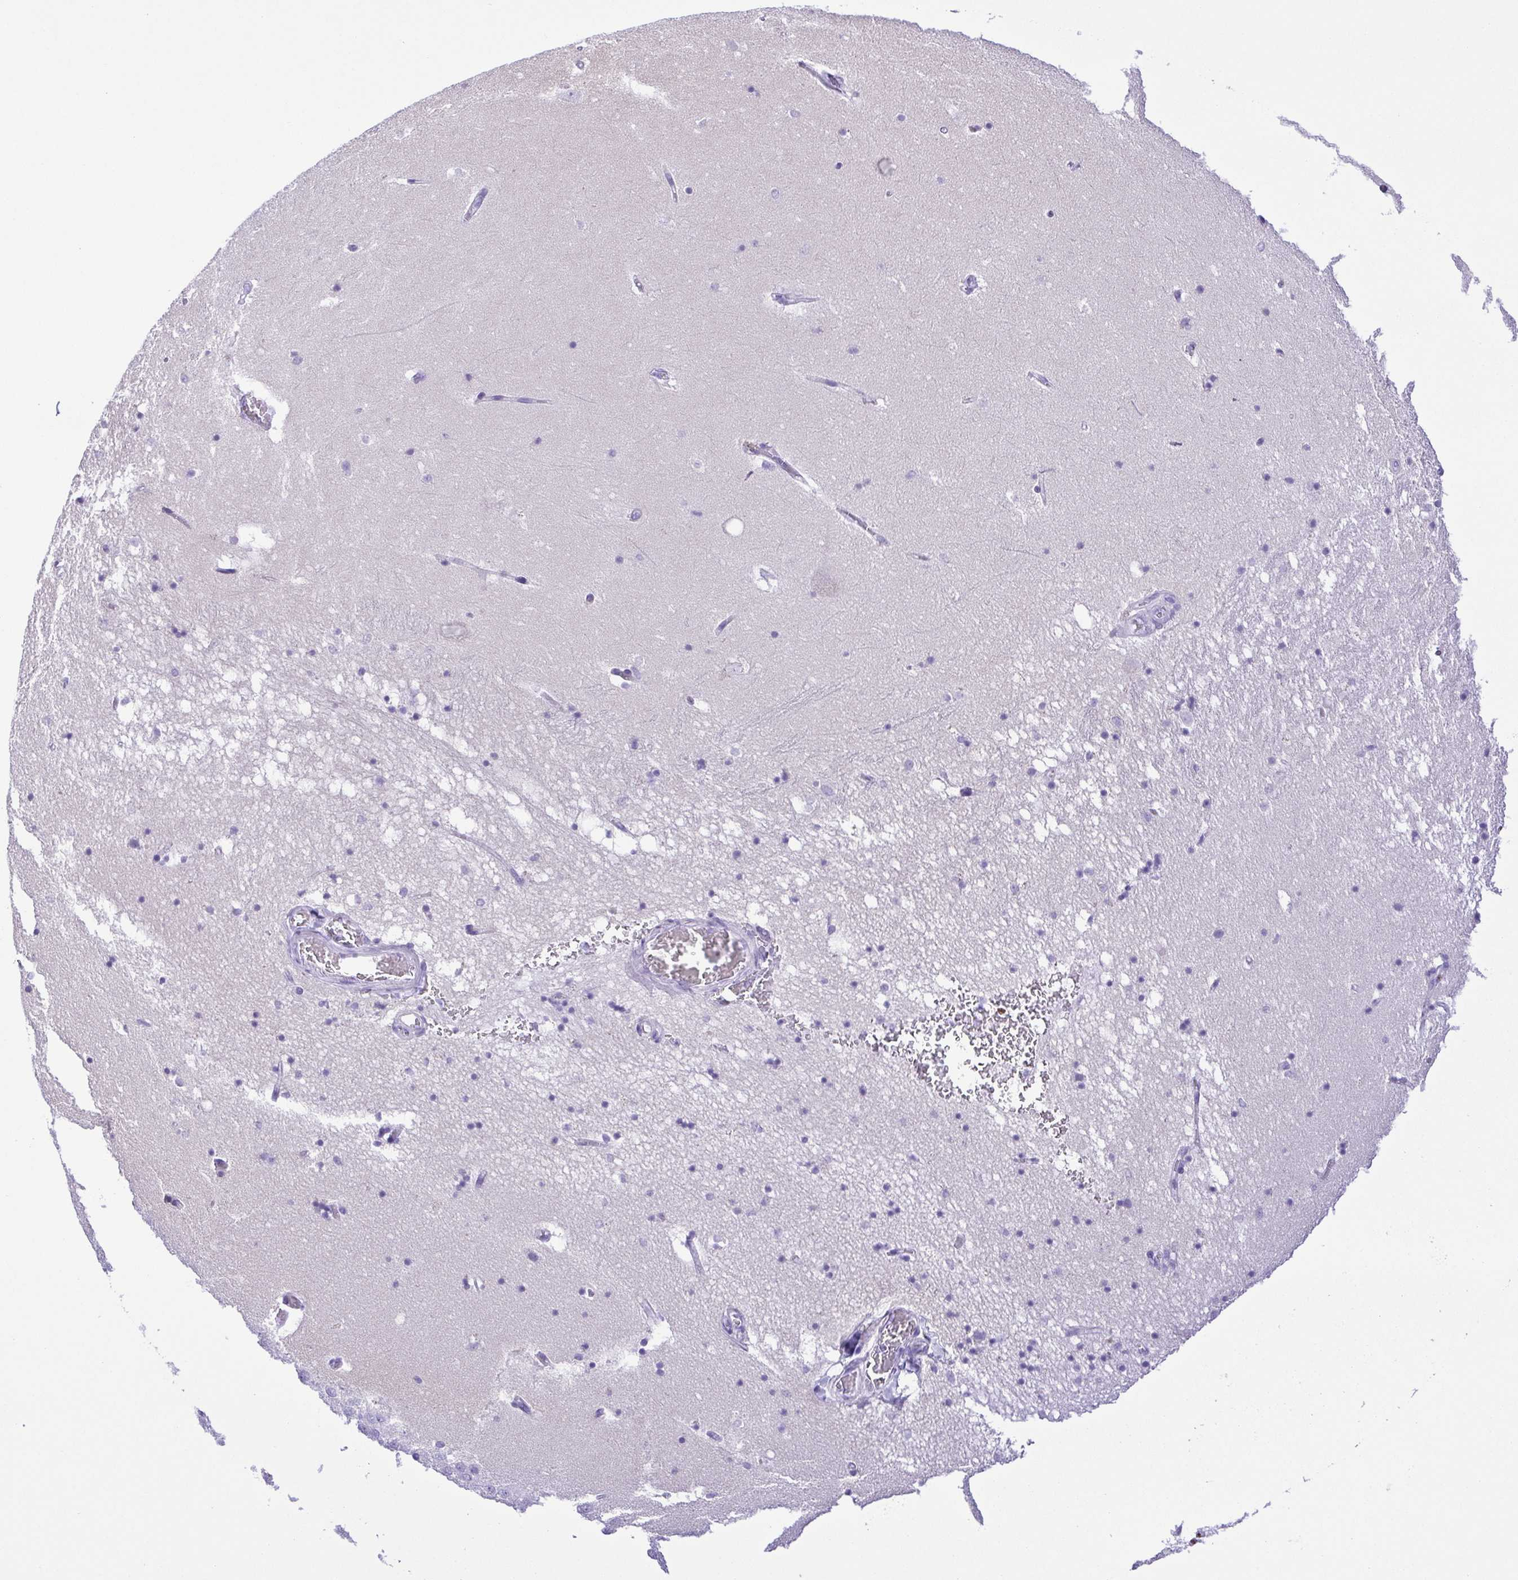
{"staining": {"intensity": "negative", "quantity": "none", "location": "none"}, "tissue": "hippocampus", "cell_type": "Glial cells", "image_type": "normal", "snomed": [{"axis": "morphology", "description": "Normal tissue, NOS"}, {"axis": "topography", "description": "Hippocampus"}], "caption": "Immunohistochemistry (IHC) image of benign human hippocampus stained for a protein (brown), which displays no staining in glial cells.", "gene": "PAK3", "patient": {"sex": "male", "age": 58}}